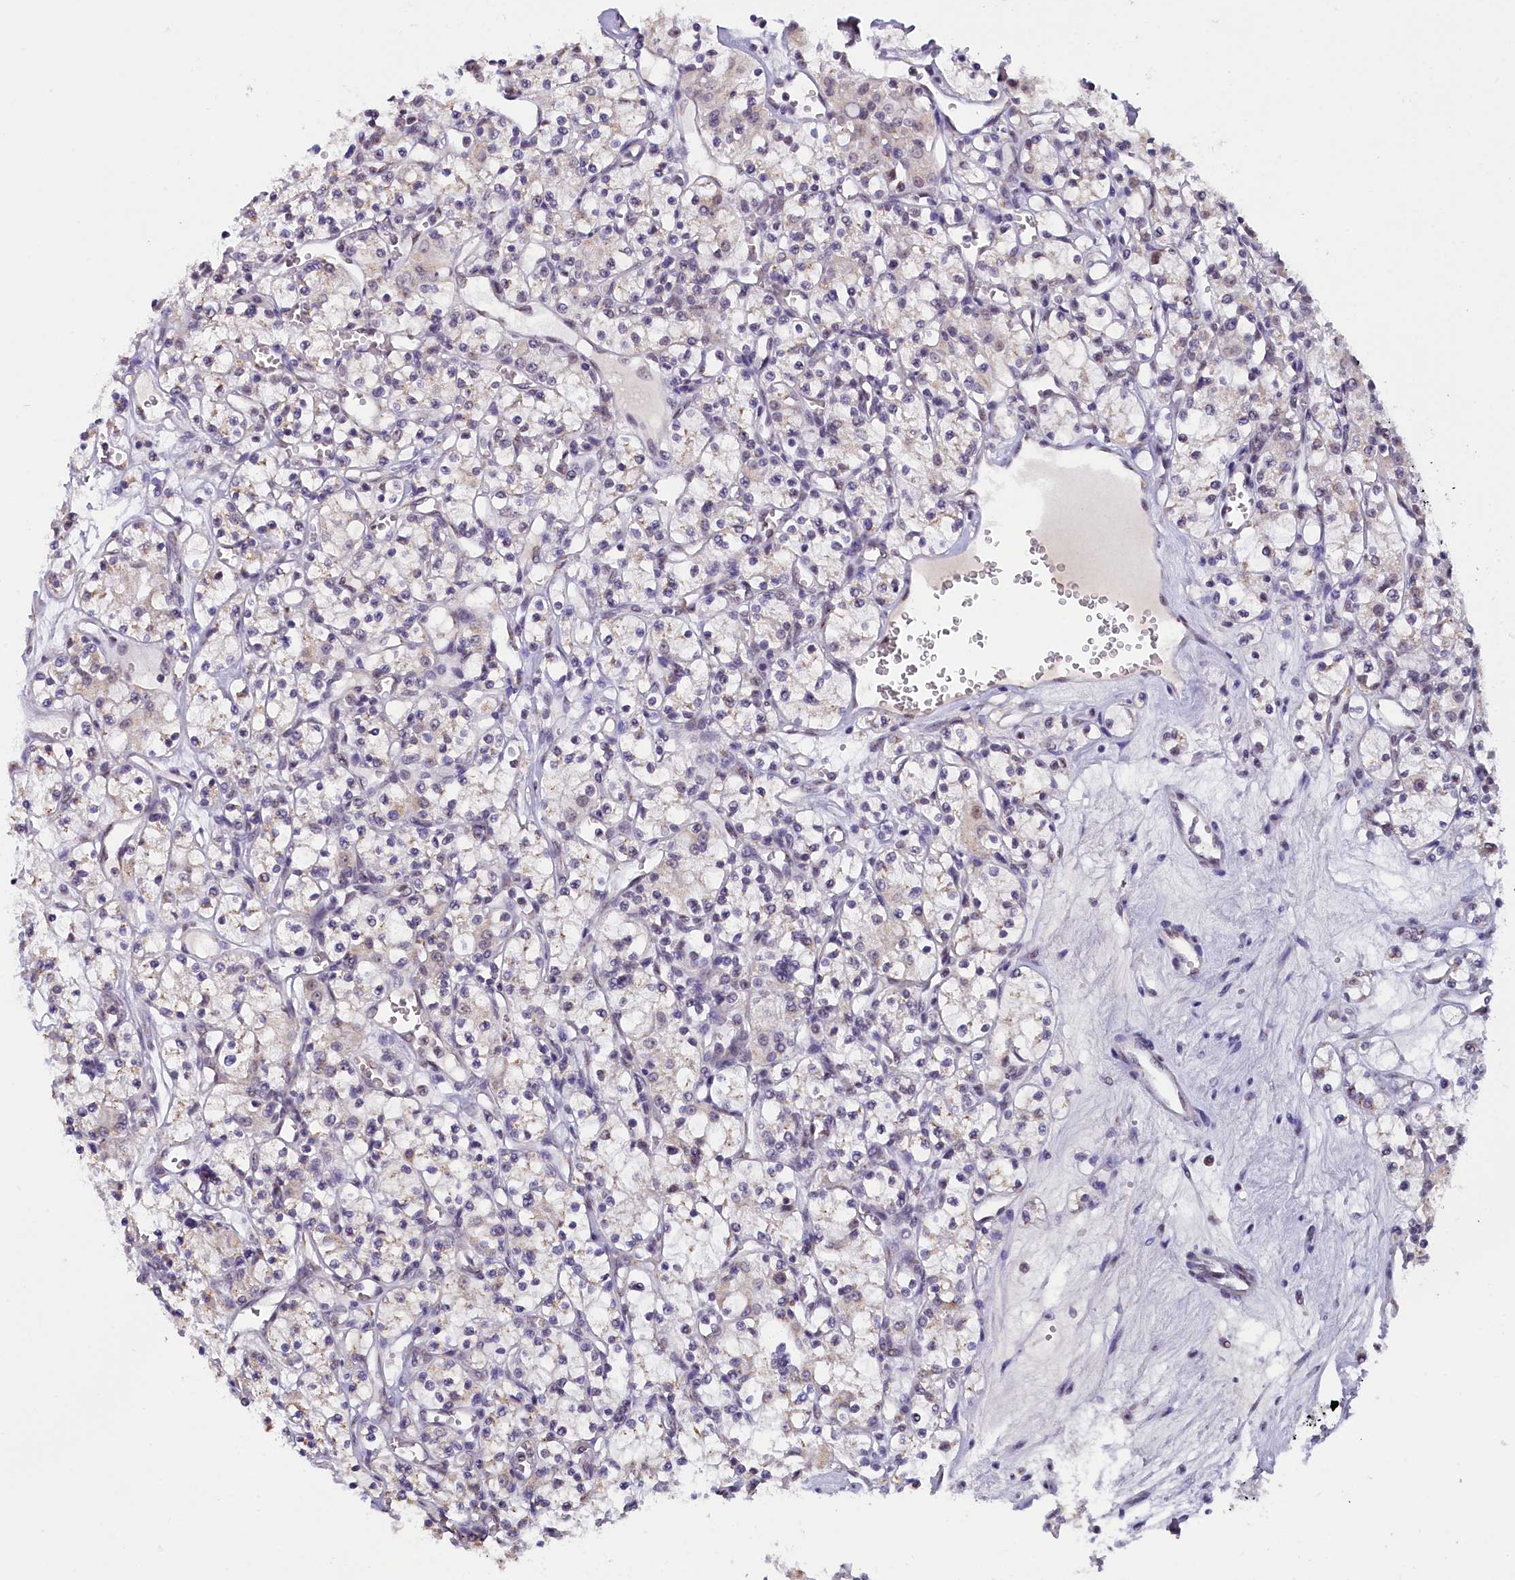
{"staining": {"intensity": "negative", "quantity": "none", "location": "none"}, "tissue": "renal cancer", "cell_type": "Tumor cells", "image_type": "cancer", "snomed": [{"axis": "morphology", "description": "Adenocarcinoma, NOS"}, {"axis": "topography", "description": "Kidney"}], "caption": "High magnification brightfield microscopy of renal cancer (adenocarcinoma) stained with DAB (3,3'-diaminobenzidine) (brown) and counterstained with hematoxylin (blue): tumor cells show no significant staining.", "gene": "NCBP1", "patient": {"sex": "female", "age": 59}}